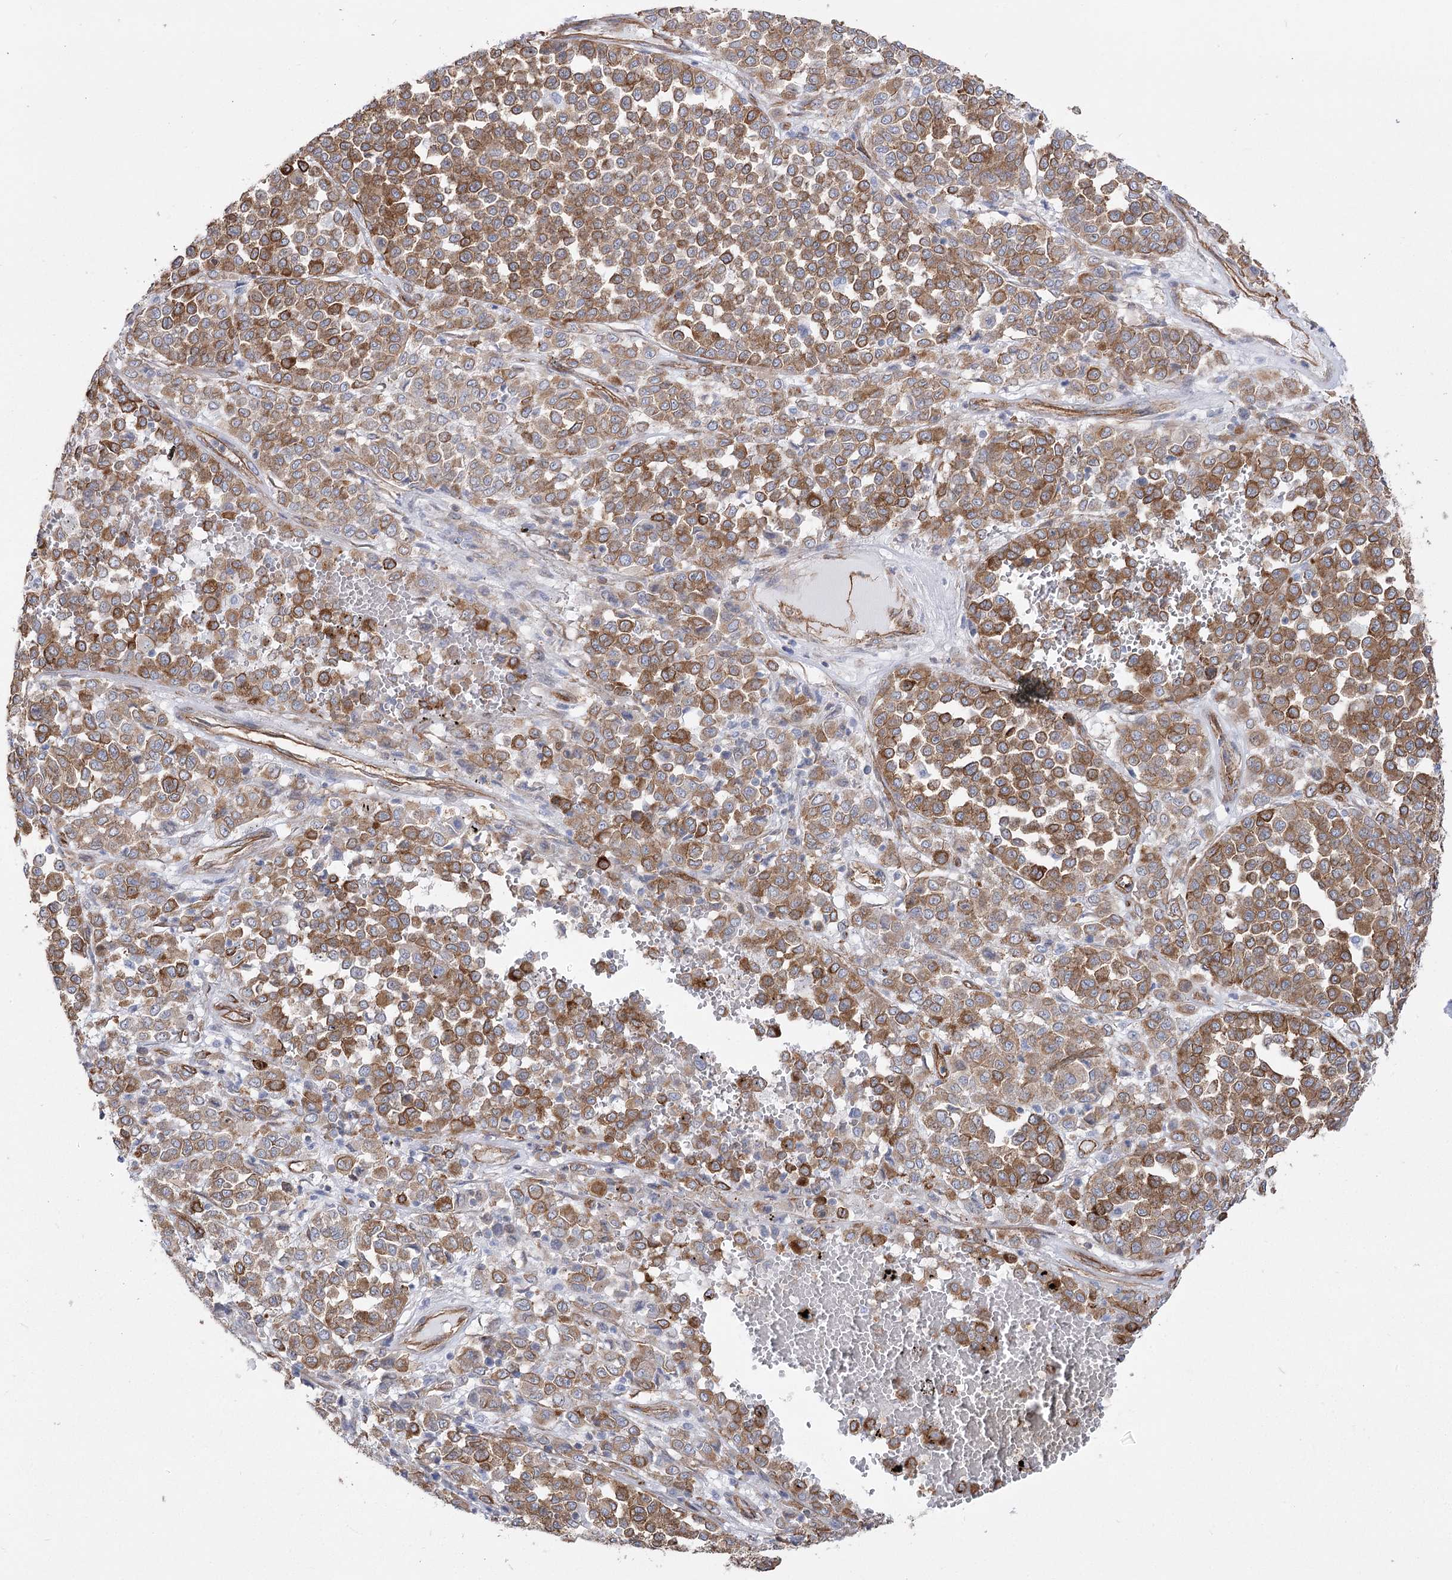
{"staining": {"intensity": "moderate", "quantity": ">75%", "location": "cytoplasmic/membranous"}, "tissue": "melanoma", "cell_type": "Tumor cells", "image_type": "cancer", "snomed": [{"axis": "morphology", "description": "Malignant melanoma, Metastatic site"}, {"axis": "topography", "description": "Pancreas"}], "caption": "Immunohistochemistry image of neoplastic tissue: human malignant melanoma (metastatic site) stained using IHC reveals medium levels of moderate protein expression localized specifically in the cytoplasmic/membranous of tumor cells, appearing as a cytoplasmic/membranous brown color.", "gene": "PLEKHA5", "patient": {"sex": "female", "age": 30}}